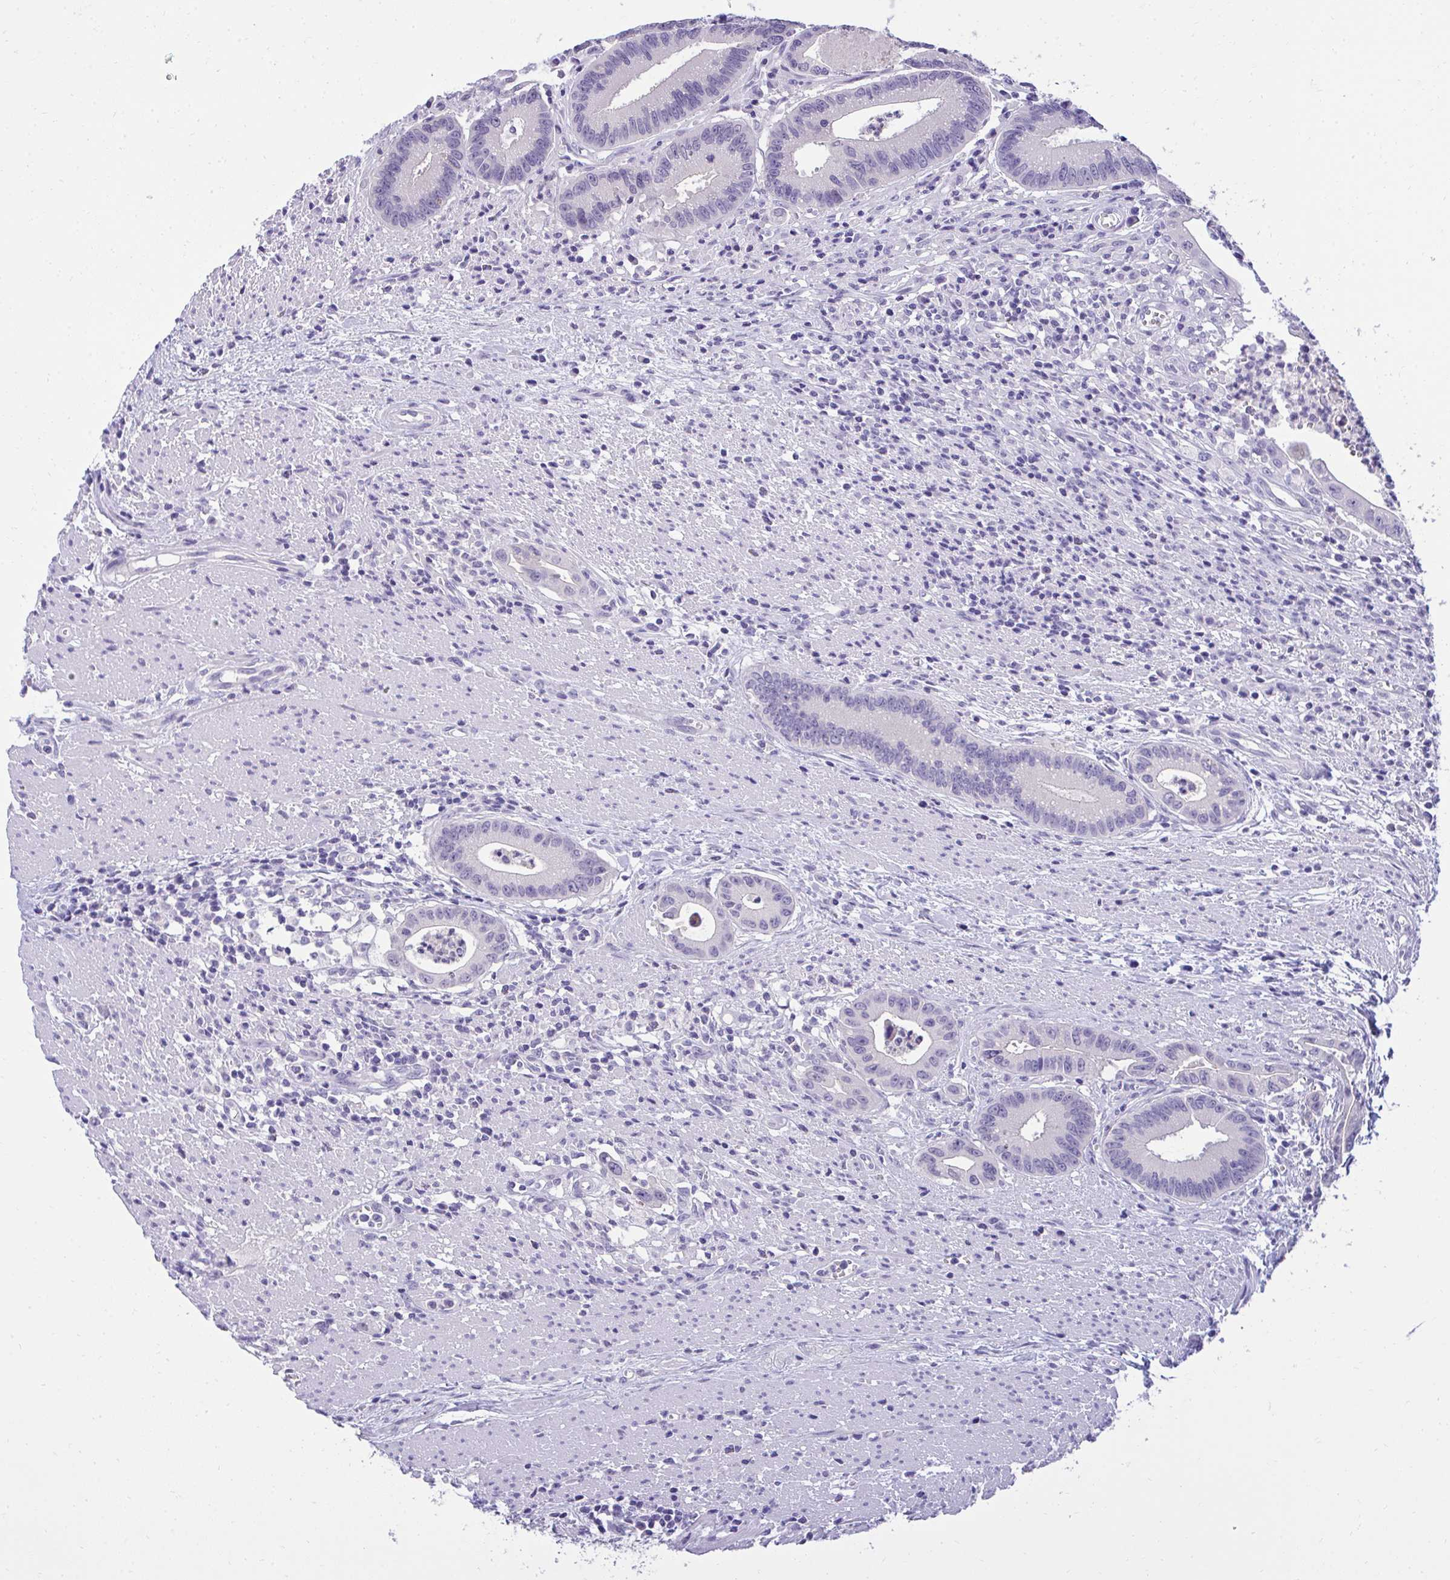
{"staining": {"intensity": "negative", "quantity": "none", "location": "none"}, "tissue": "colorectal cancer", "cell_type": "Tumor cells", "image_type": "cancer", "snomed": [{"axis": "morphology", "description": "Adenocarcinoma, NOS"}, {"axis": "topography", "description": "Rectum"}], "caption": "A micrograph of human colorectal cancer (adenocarcinoma) is negative for staining in tumor cells. Brightfield microscopy of immunohistochemistry (IHC) stained with DAB (3,3'-diaminobenzidine) (brown) and hematoxylin (blue), captured at high magnification.", "gene": "TMCO5A", "patient": {"sex": "female", "age": 81}}